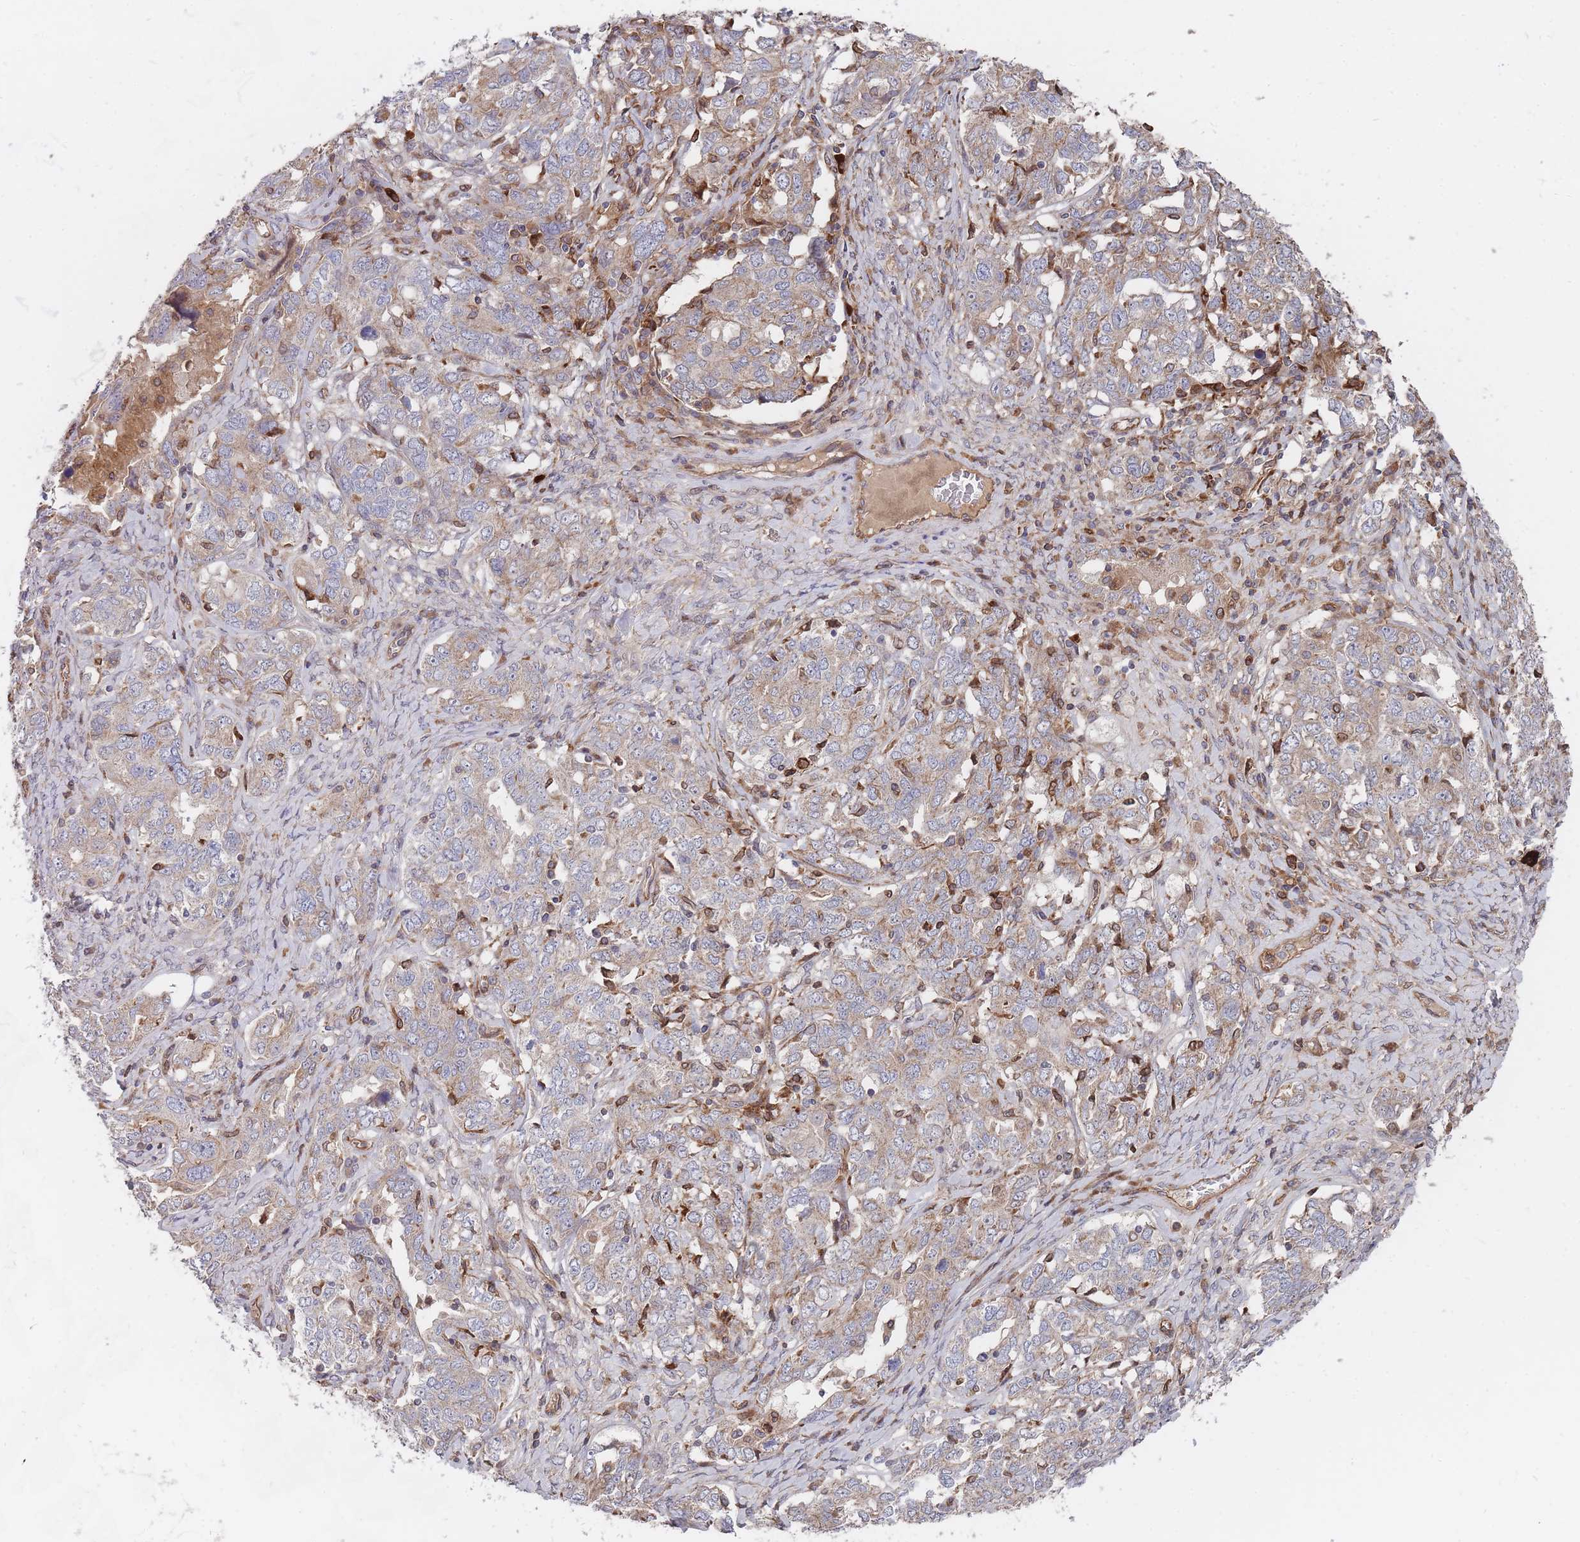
{"staining": {"intensity": "weak", "quantity": "25%-75%", "location": "cytoplasmic/membranous"}, "tissue": "ovarian cancer", "cell_type": "Tumor cells", "image_type": "cancer", "snomed": [{"axis": "morphology", "description": "Carcinoma, endometroid"}, {"axis": "topography", "description": "Ovary"}], "caption": "Ovarian endometroid carcinoma was stained to show a protein in brown. There is low levels of weak cytoplasmic/membranous positivity in about 25%-75% of tumor cells. (DAB IHC, brown staining for protein, blue staining for nuclei).", "gene": "THSD7B", "patient": {"sex": "female", "age": 62}}